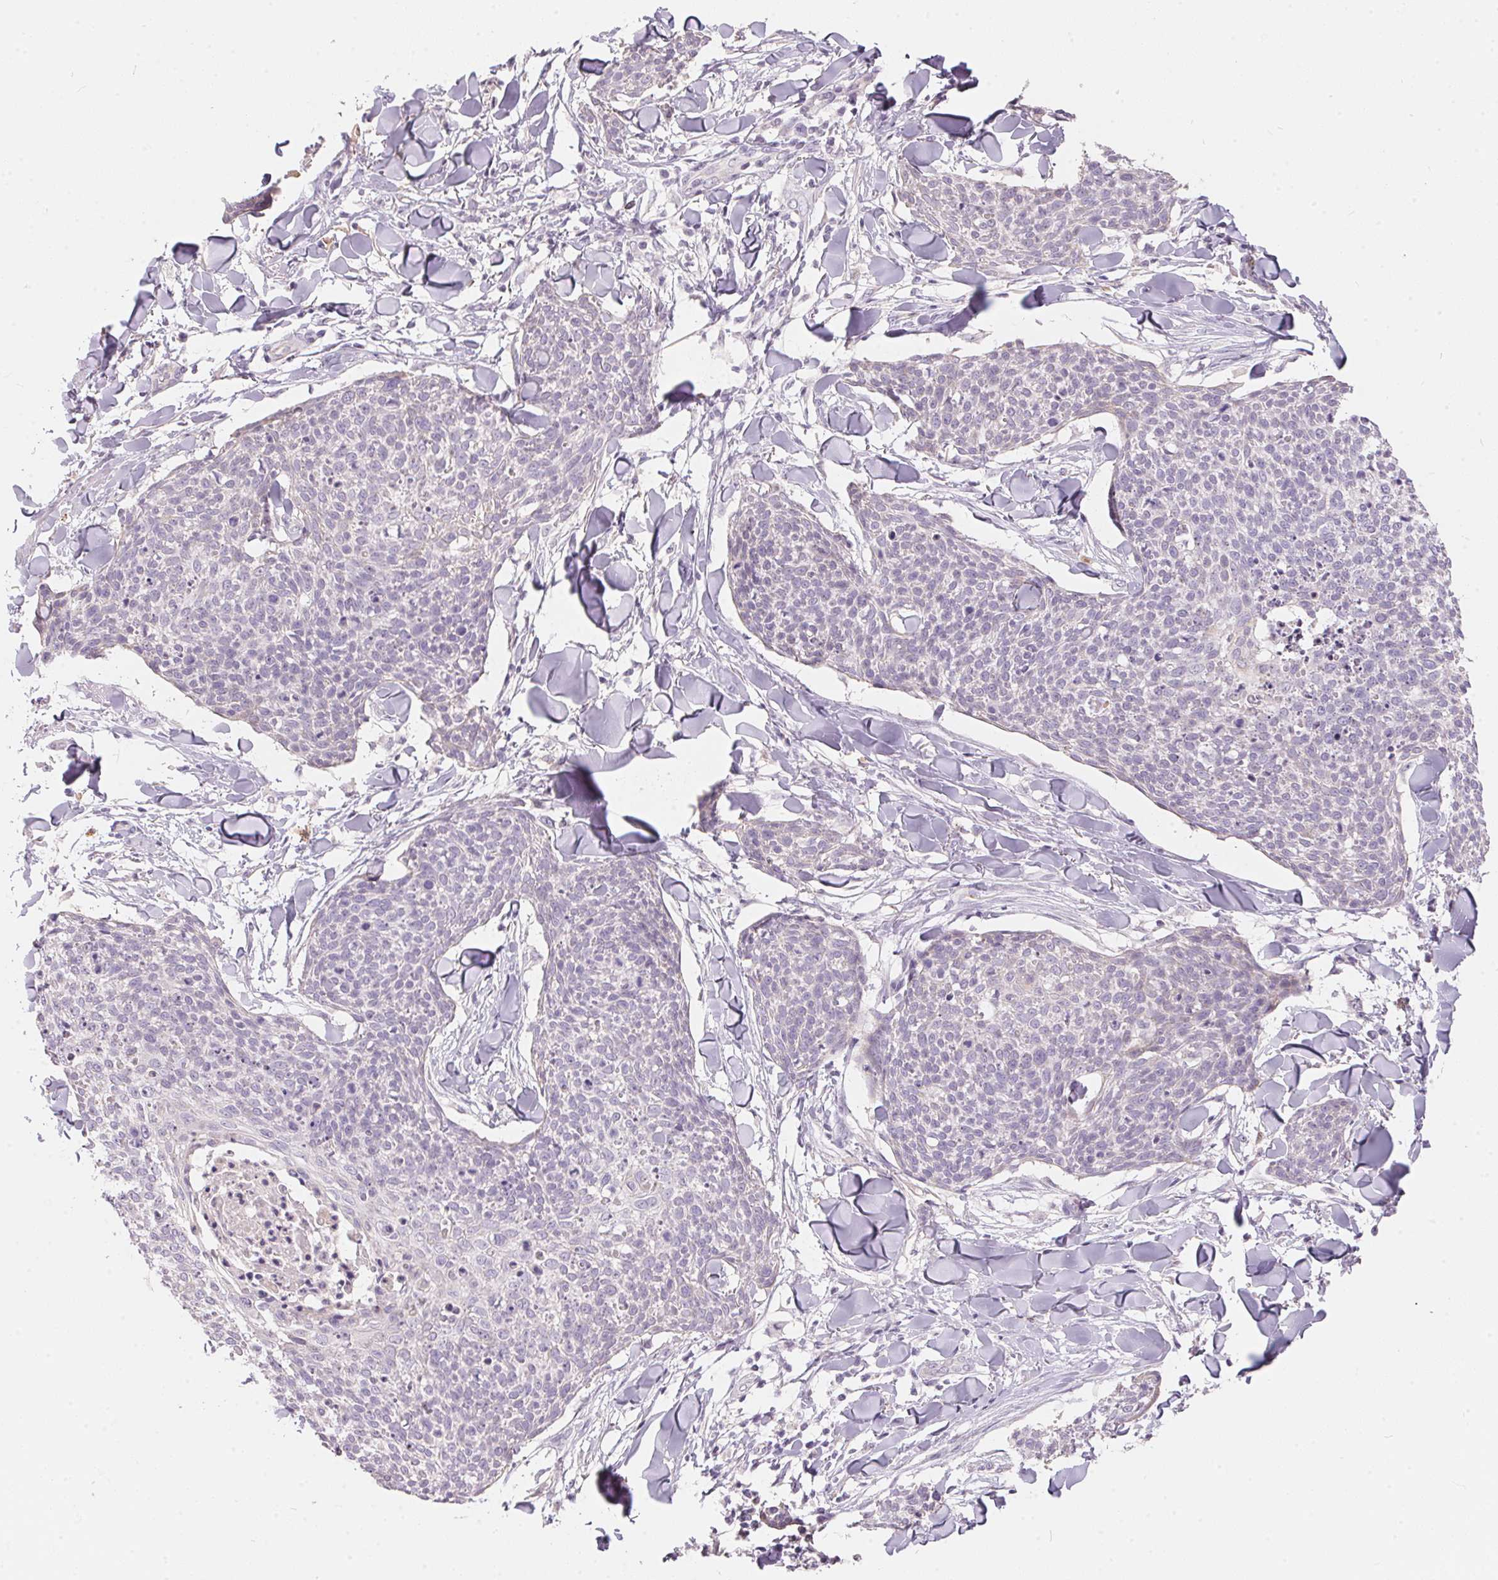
{"staining": {"intensity": "negative", "quantity": "none", "location": "none"}, "tissue": "skin cancer", "cell_type": "Tumor cells", "image_type": "cancer", "snomed": [{"axis": "morphology", "description": "Squamous cell carcinoma, NOS"}, {"axis": "topography", "description": "Skin"}, {"axis": "topography", "description": "Vulva"}], "caption": "IHC of human skin cancer reveals no positivity in tumor cells.", "gene": "SERPINB1", "patient": {"sex": "female", "age": 75}}